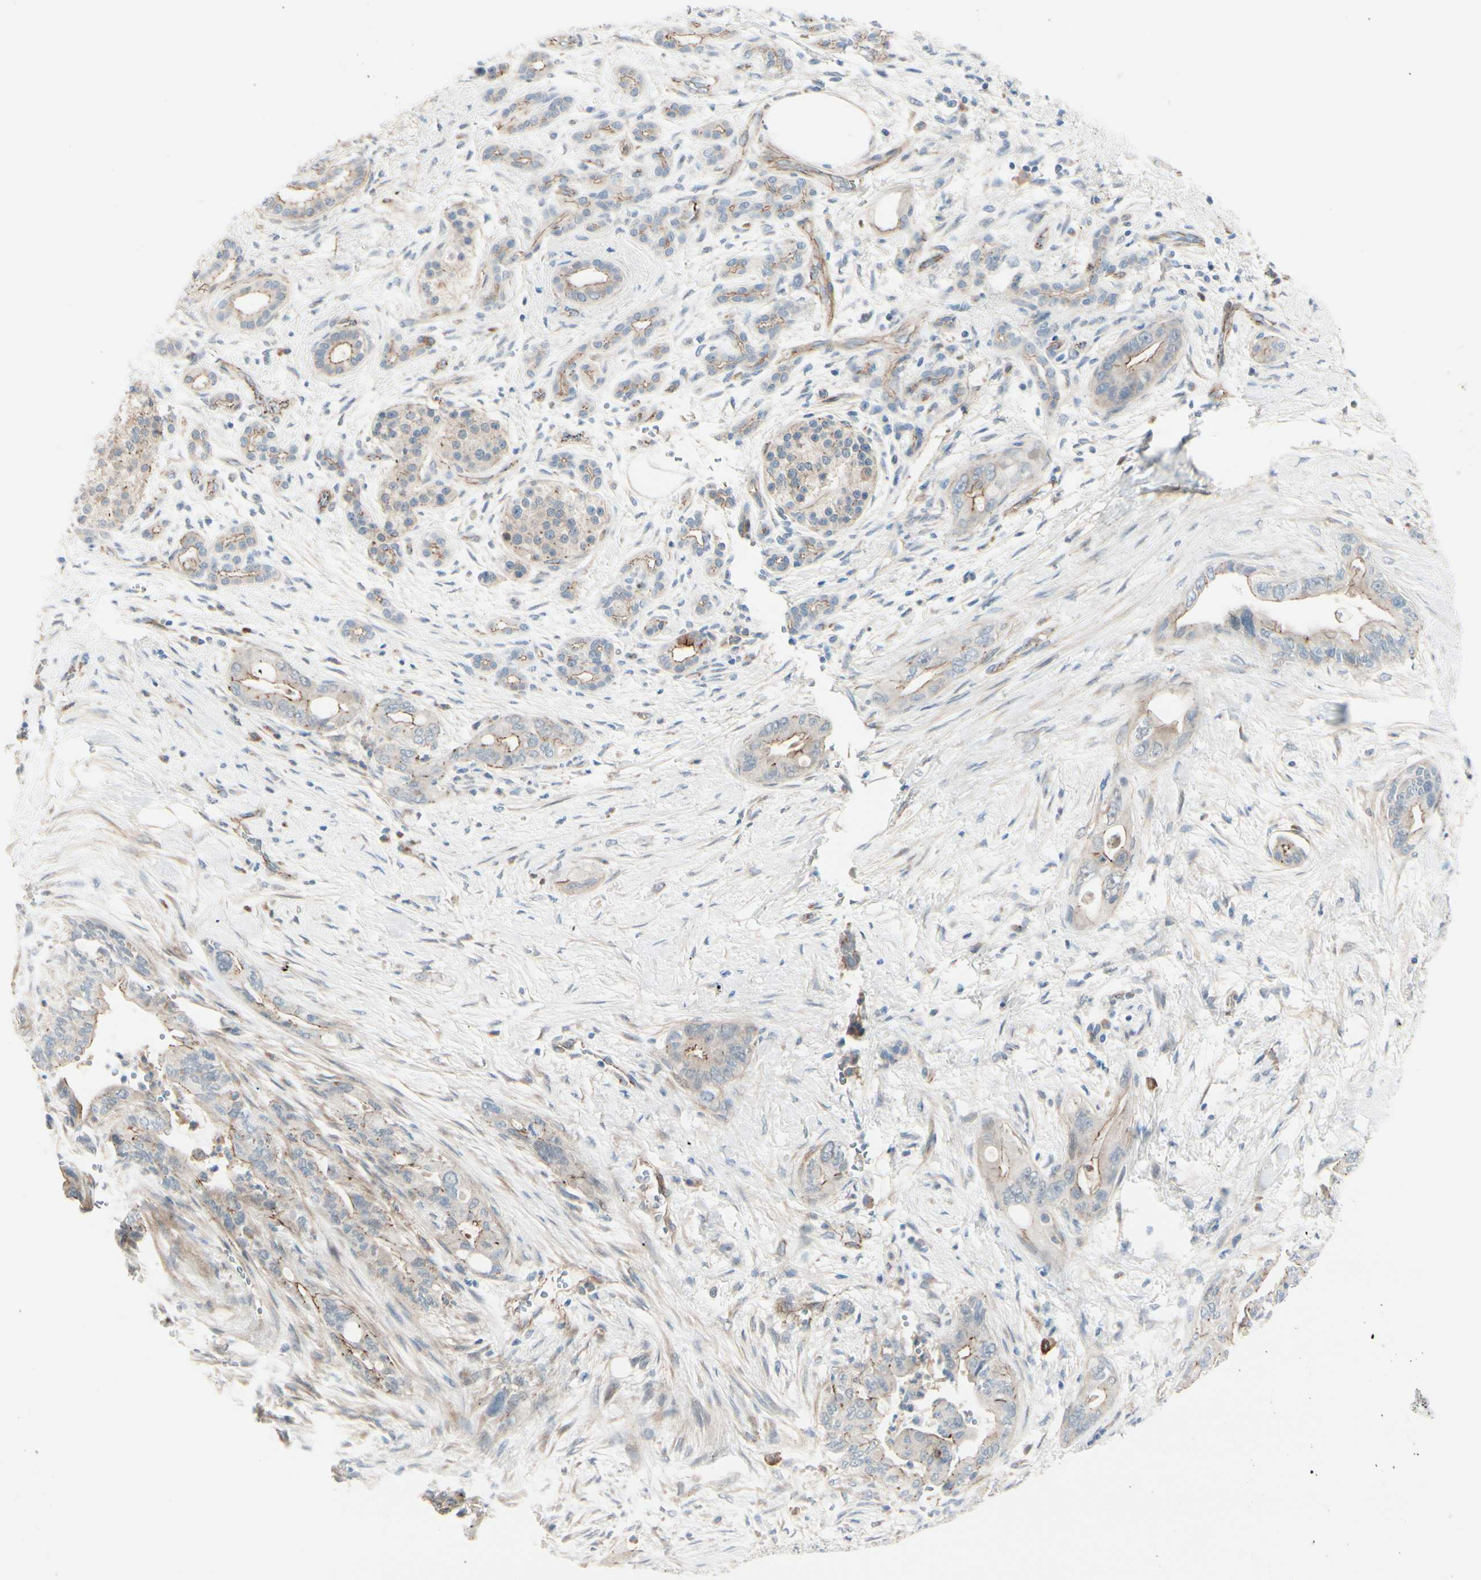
{"staining": {"intensity": "weak", "quantity": "25%-75%", "location": "cytoplasmic/membranous"}, "tissue": "pancreatic cancer", "cell_type": "Tumor cells", "image_type": "cancer", "snomed": [{"axis": "morphology", "description": "Adenocarcinoma, NOS"}, {"axis": "topography", "description": "Pancreas"}], "caption": "IHC of human pancreatic cancer (adenocarcinoma) shows low levels of weak cytoplasmic/membranous positivity in about 25%-75% of tumor cells.", "gene": "TJP1", "patient": {"sex": "male", "age": 70}}